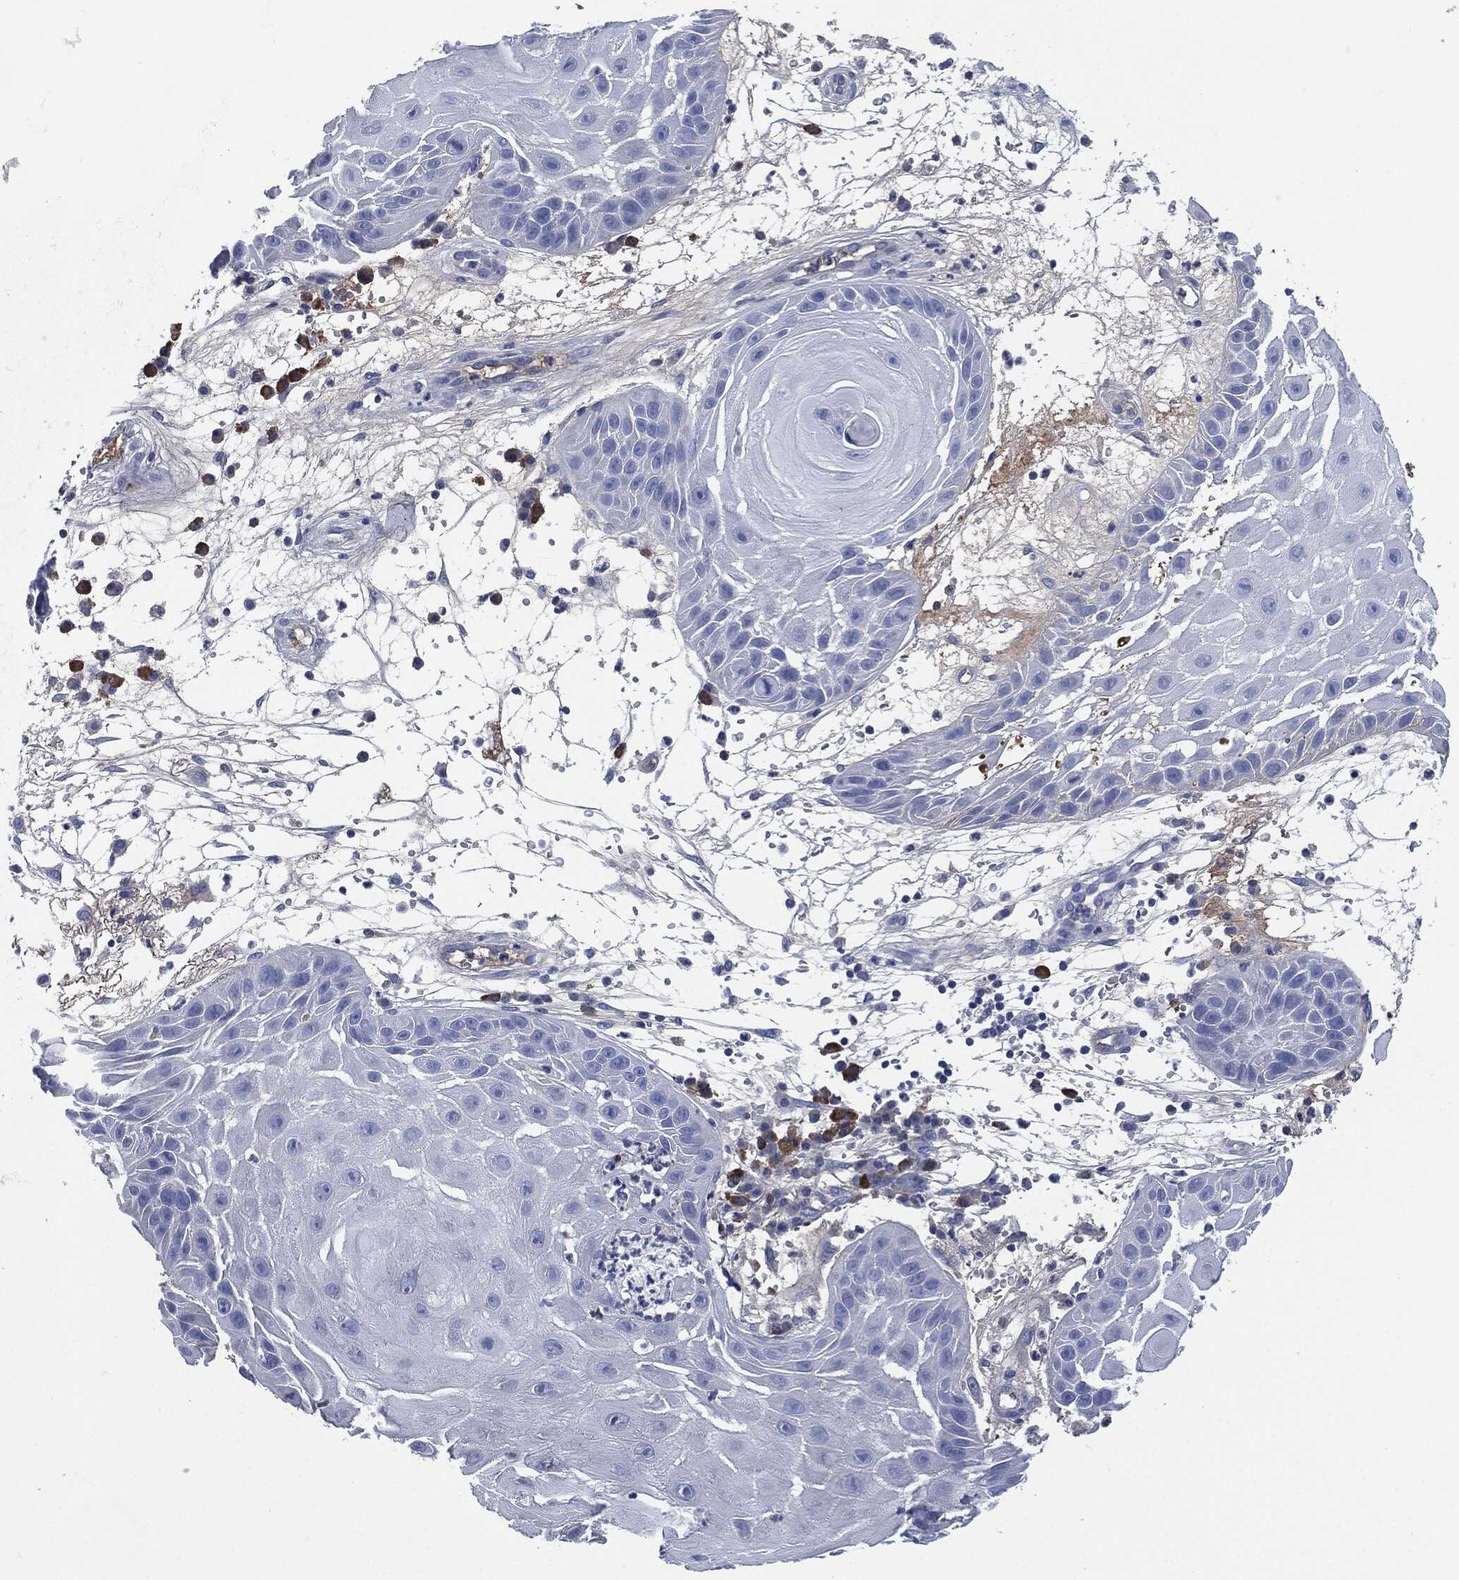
{"staining": {"intensity": "negative", "quantity": "none", "location": "none"}, "tissue": "skin cancer", "cell_type": "Tumor cells", "image_type": "cancer", "snomed": [{"axis": "morphology", "description": "Normal tissue, NOS"}, {"axis": "morphology", "description": "Squamous cell carcinoma, NOS"}, {"axis": "topography", "description": "Skin"}], "caption": "High power microscopy image of an IHC photomicrograph of skin cancer, revealing no significant expression in tumor cells.", "gene": "CD27", "patient": {"sex": "male", "age": 79}}